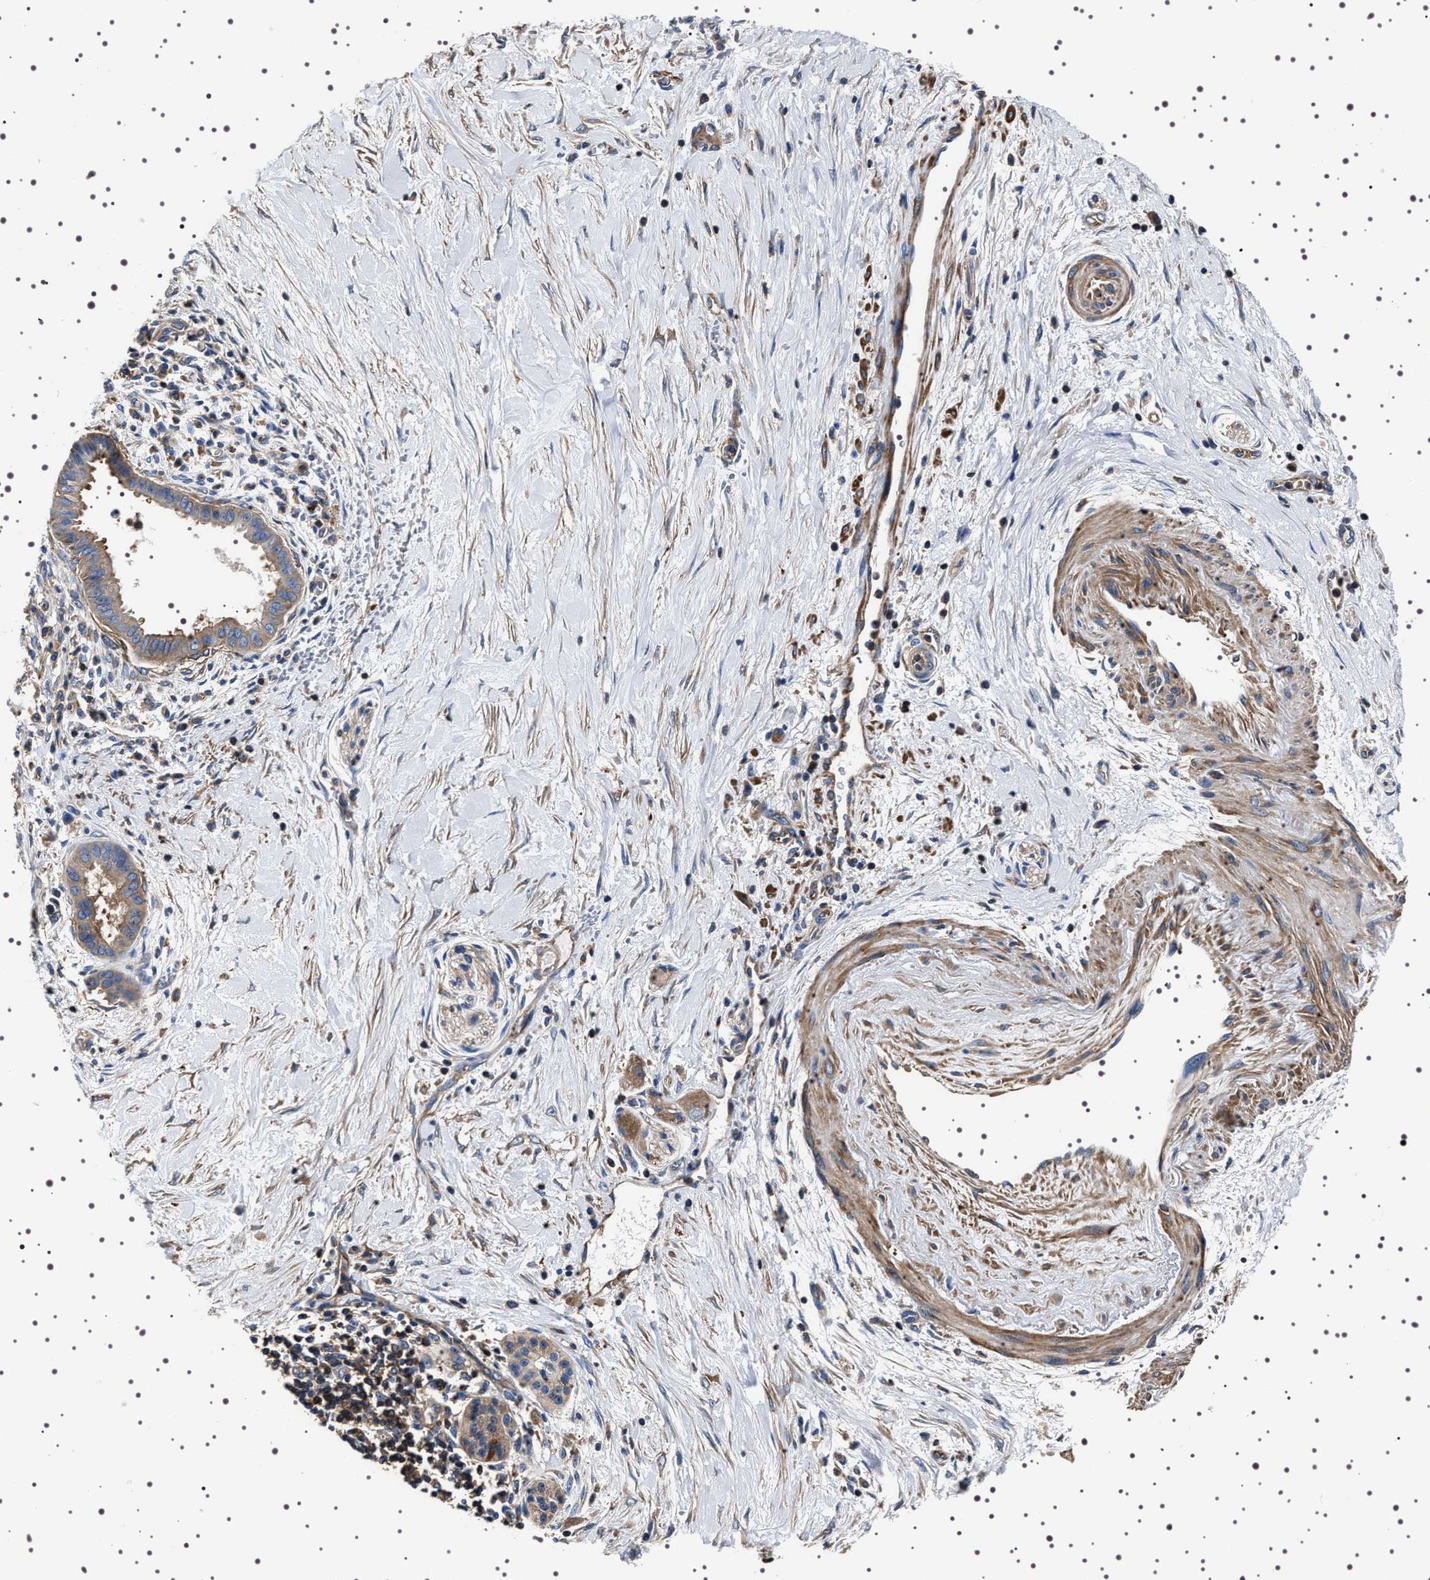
{"staining": {"intensity": "weak", "quantity": ">75%", "location": "cytoplasmic/membranous"}, "tissue": "pancreatic cancer", "cell_type": "Tumor cells", "image_type": "cancer", "snomed": [{"axis": "morphology", "description": "Adenocarcinoma, NOS"}, {"axis": "topography", "description": "Pancreas"}], "caption": "Immunohistochemical staining of human pancreatic cancer (adenocarcinoma) shows low levels of weak cytoplasmic/membranous staining in about >75% of tumor cells. (IHC, brightfield microscopy, high magnification).", "gene": "WDR1", "patient": {"sex": "male", "age": 59}}